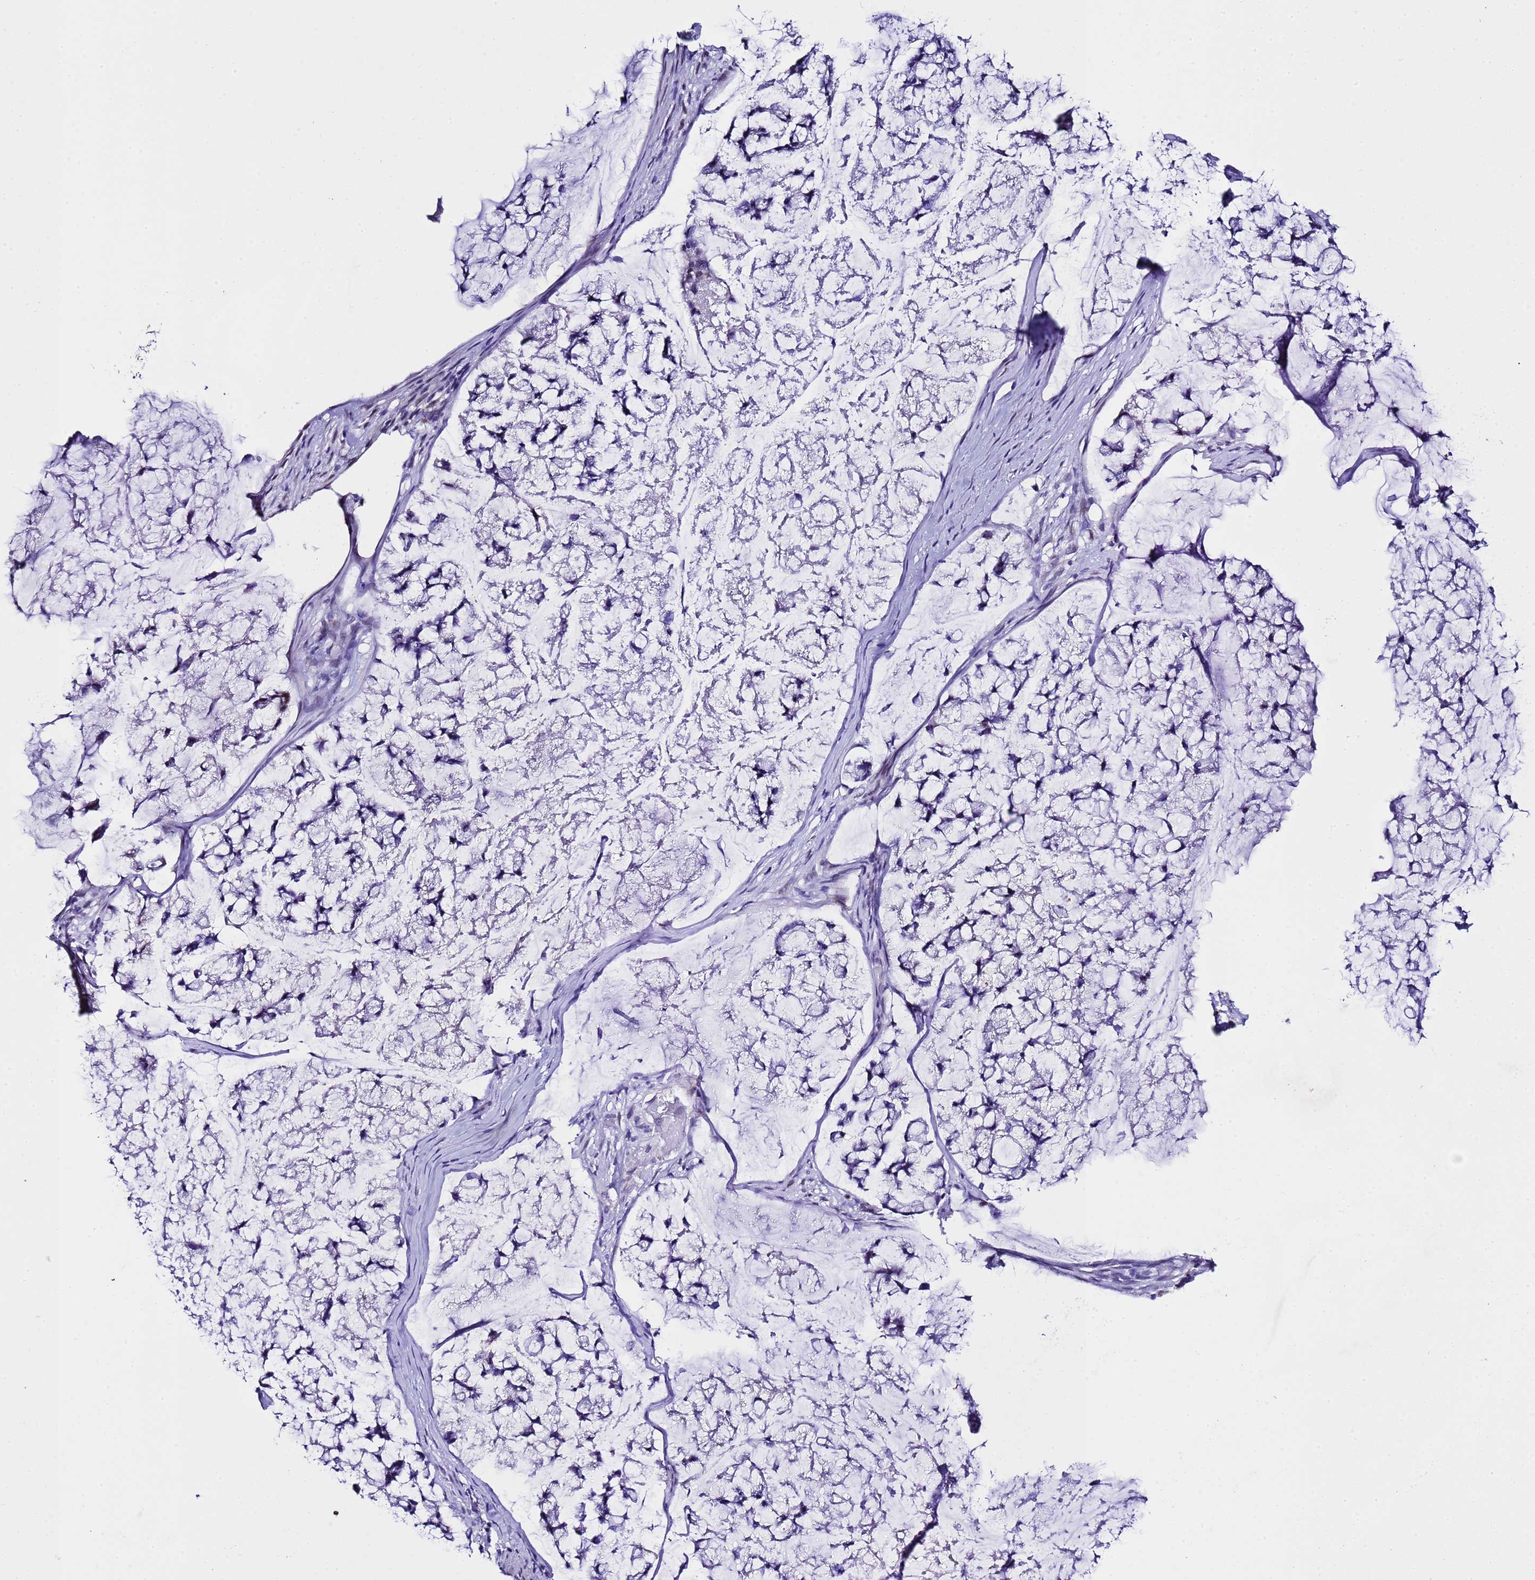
{"staining": {"intensity": "weak", "quantity": "25%-75%", "location": "nuclear"}, "tissue": "stomach cancer", "cell_type": "Tumor cells", "image_type": "cancer", "snomed": [{"axis": "morphology", "description": "Adenocarcinoma, NOS"}, {"axis": "topography", "description": "Stomach, lower"}], "caption": "The immunohistochemical stain labels weak nuclear staining in tumor cells of adenocarcinoma (stomach) tissue.", "gene": "BCL7A", "patient": {"sex": "male", "age": 67}}